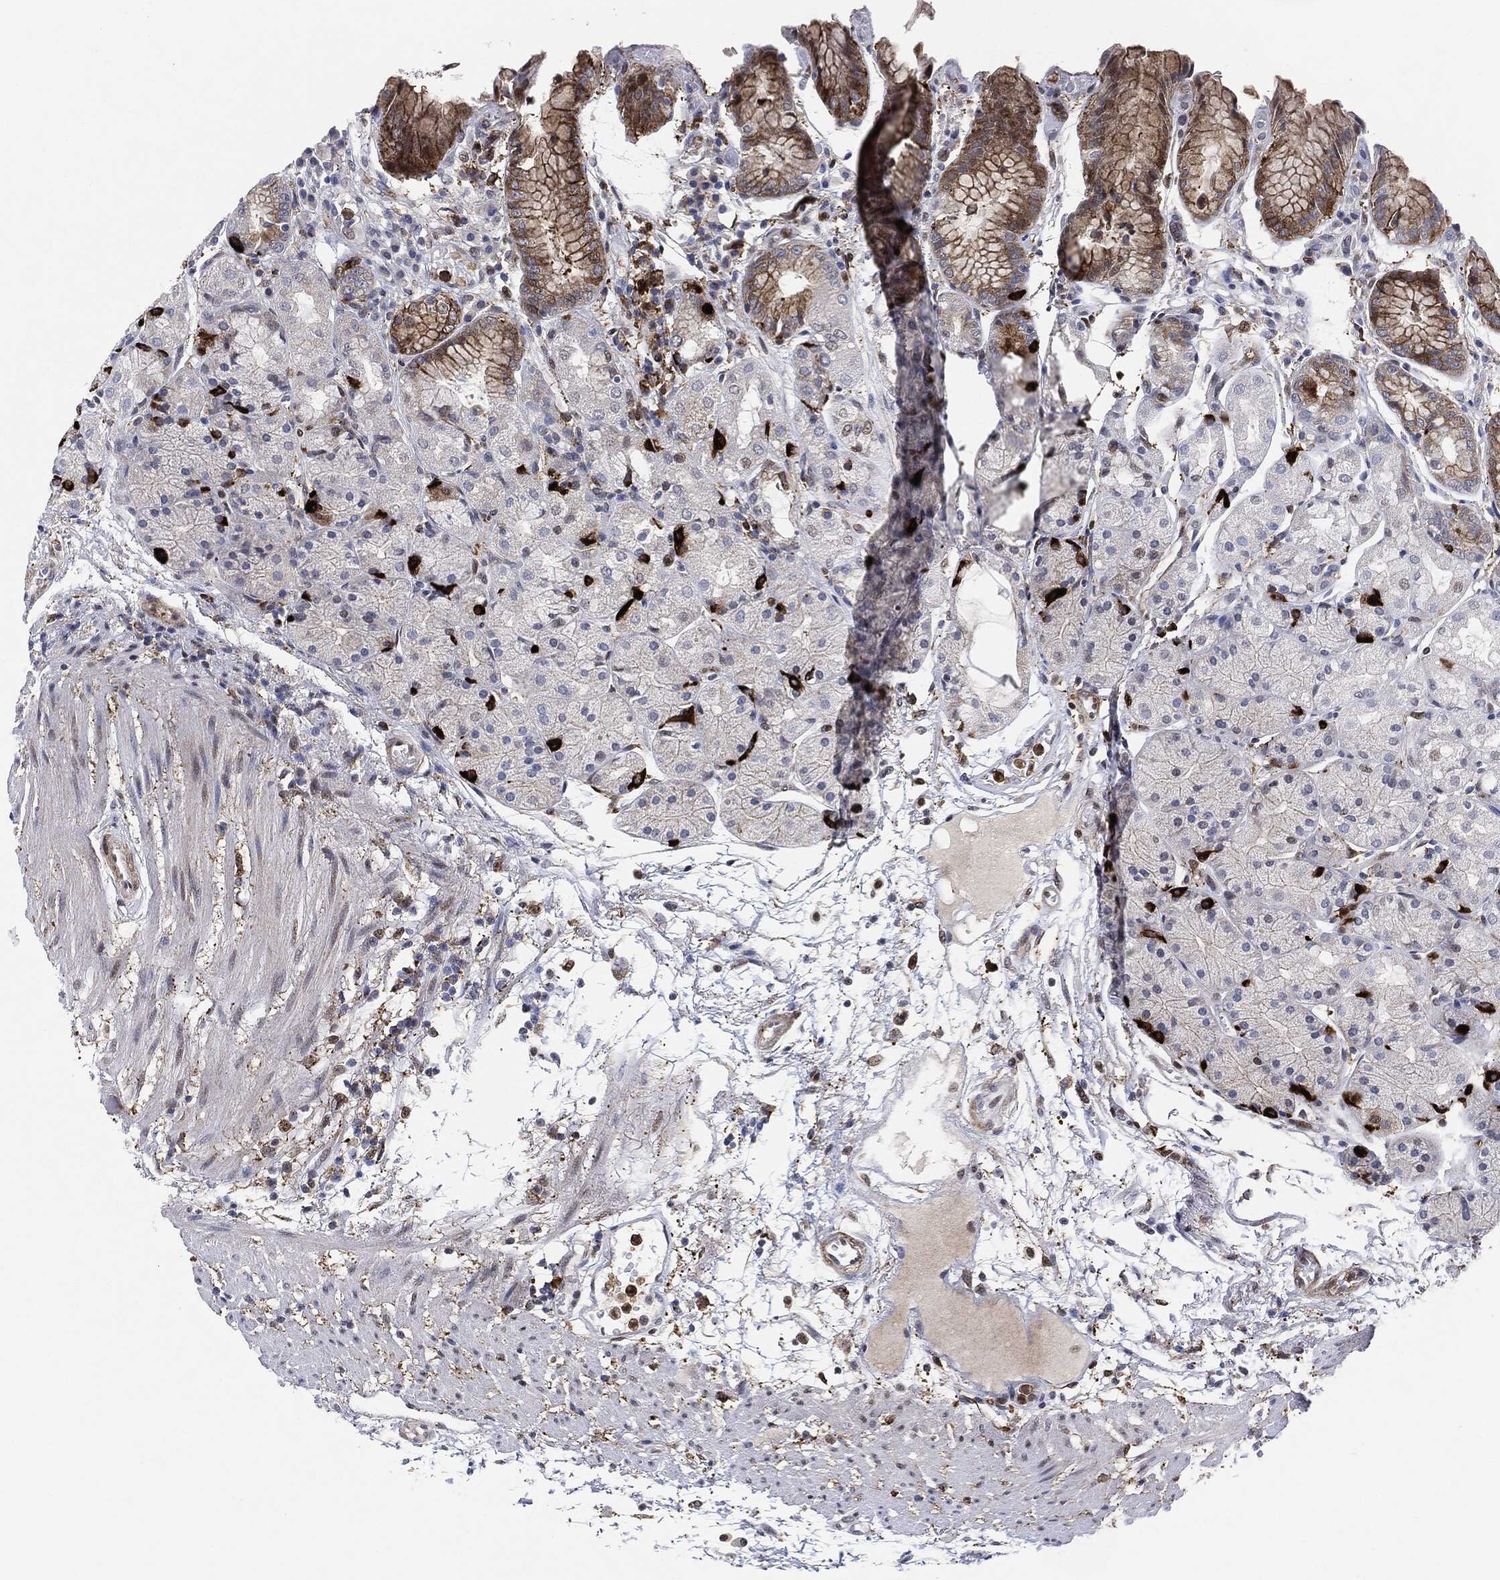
{"staining": {"intensity": "strong", "quantity": "<25%", "location": "cytoplasmic/membranous"}, "tissue": "stomach", "cell_type": "Glandular cells", "image_type": "normal", "snomed": [{"axis": "morphology", "description": "Normal tissue, NOS"}, {"axis": "topography", "description": "Stomach, upper"}], "caption": "Protein staining demonstrates strong cytoplasmic/membranous expression in approximately <25% of glandular cells in benign stomach.", "gene": "NANOS3", "patient": {"sex": "male", "age": 72}}